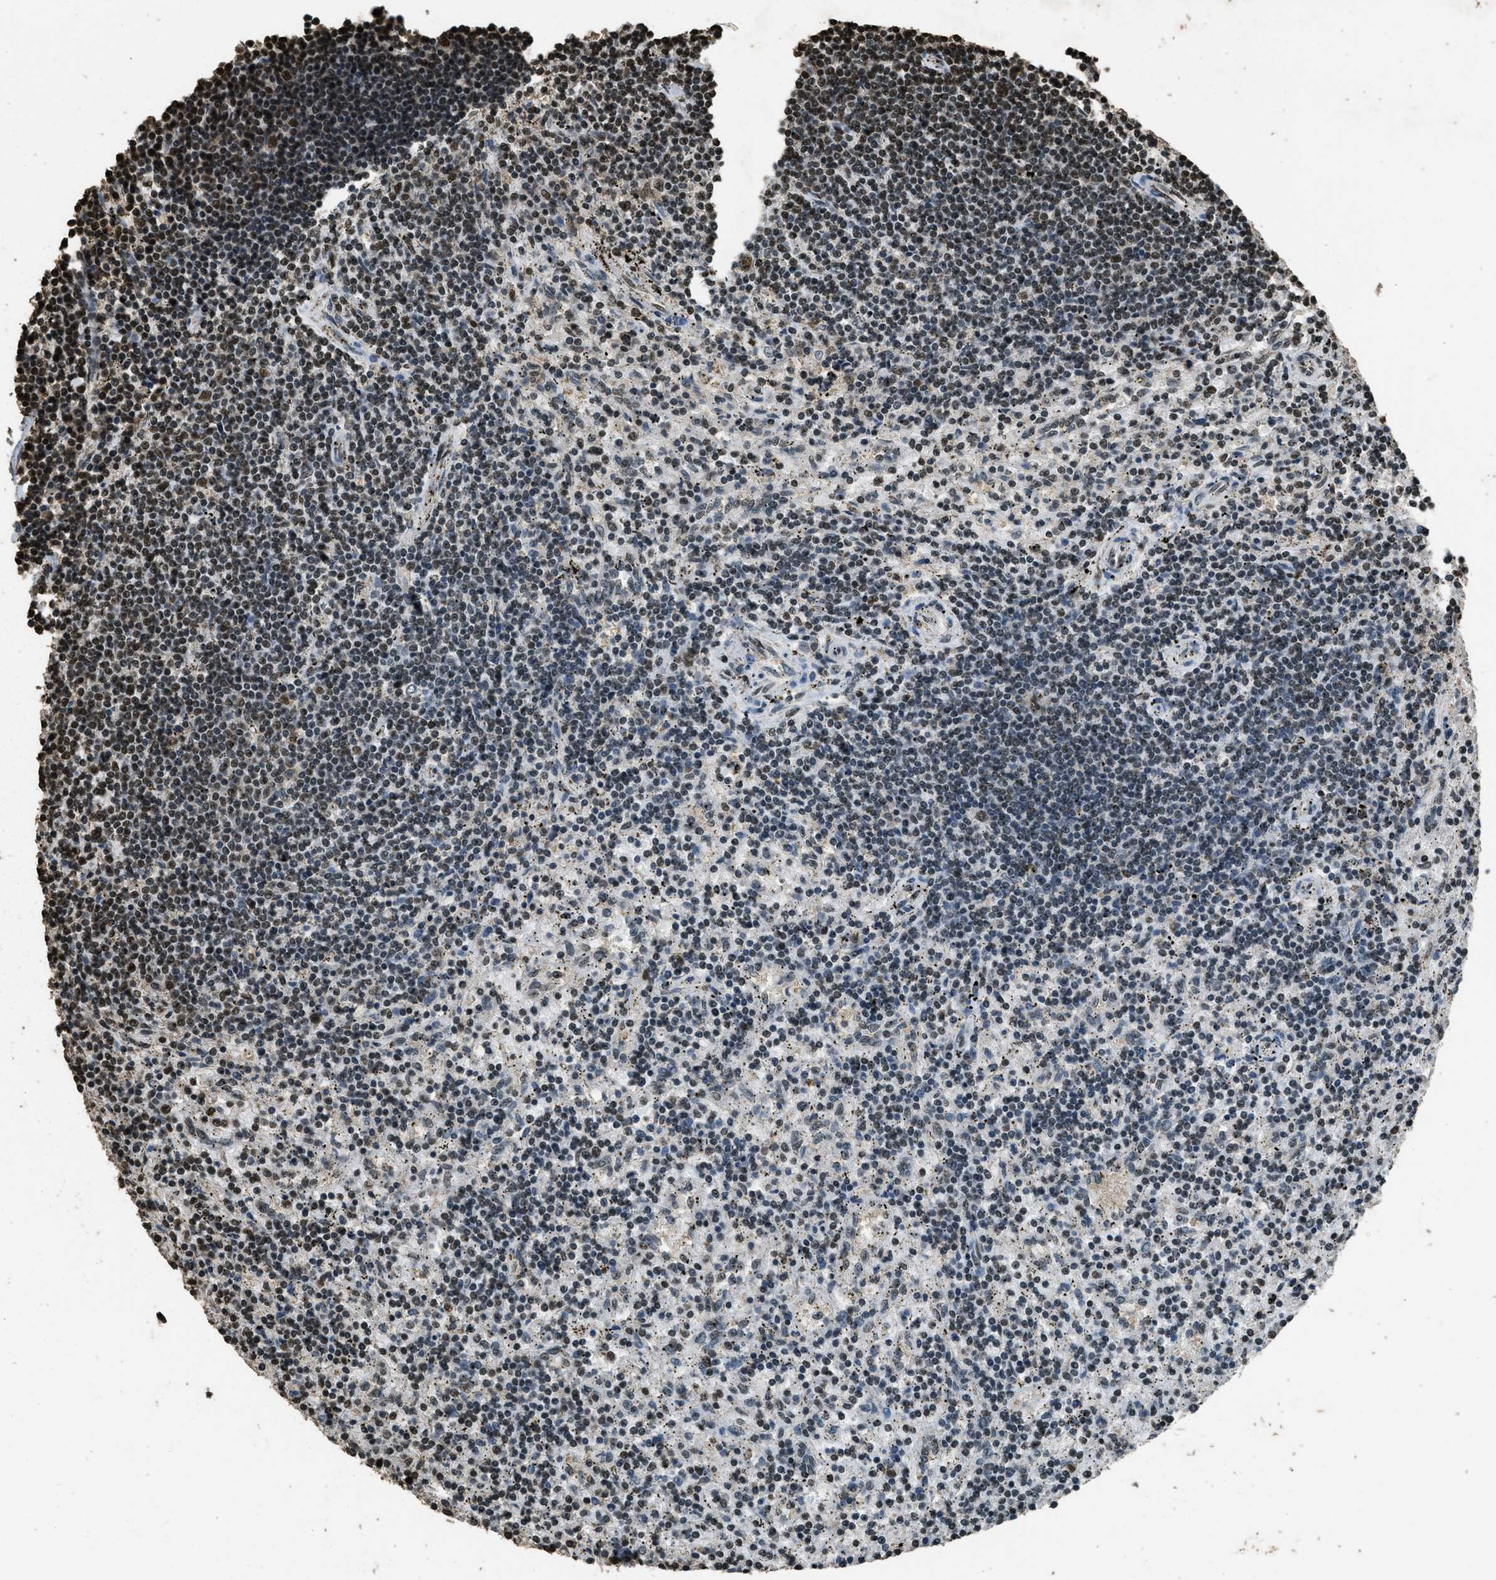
{"staining": {"intensity": "strong", "quantity": "25%-75%", "location": "nuclear"}, "tissue": "lymphoma", "cell_type": "Tumor cells", "image_type": "cancer", "snomed": [{"axis": "morphology", "description": "Malignant lymphoma, non-Hodgkin's type, Low grade"}, {"axis": "topography", "description": "Spleen"}], "caption": "Malignant lymphoma, non-Hodgkin's type (low-grade) was stained to show a protein in brown. There is high levels of strong nuclear expression in about 25%-75% of tumor cells.", "gene": "MYB", "patient": {"sex": "male", "age": 76}}